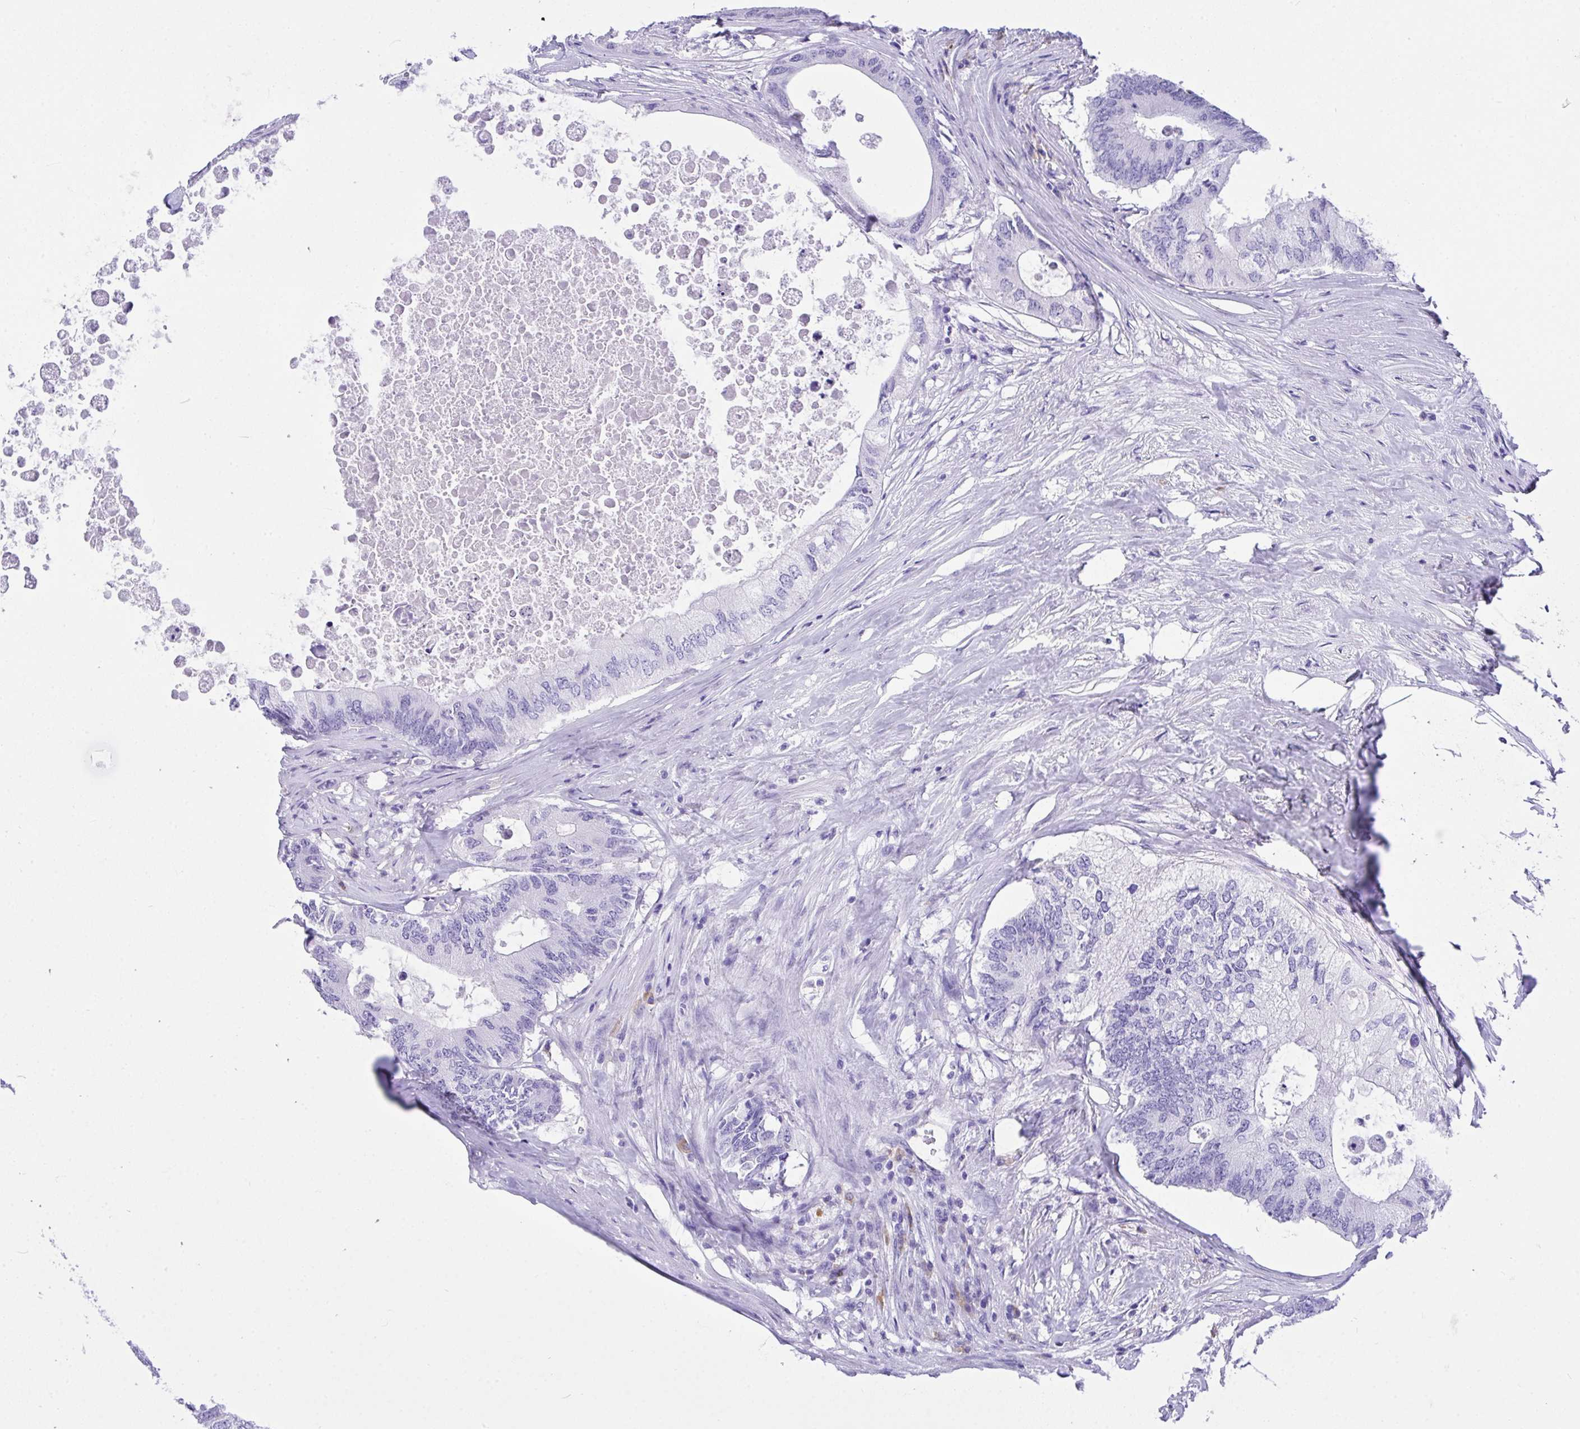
{"staining": {"intensity": "negative", "quantity": "none", "location": "none"}, "tissue": "colorectal cancer", "cell_type": "Tumor cells", "image_type": "cancer", "snomed": [{"axis": "morphology", "description": "Adenocarcinoma, NOS"}, {"axis": "topography", "description": "Colon"}], "caption": "A micrograph of colorectal adenocarcinoma stained for a protein demonstrates no brown staining in tumor cells.", "gene": "BEST4", "patient": {"sex": "male", "age": 71}}